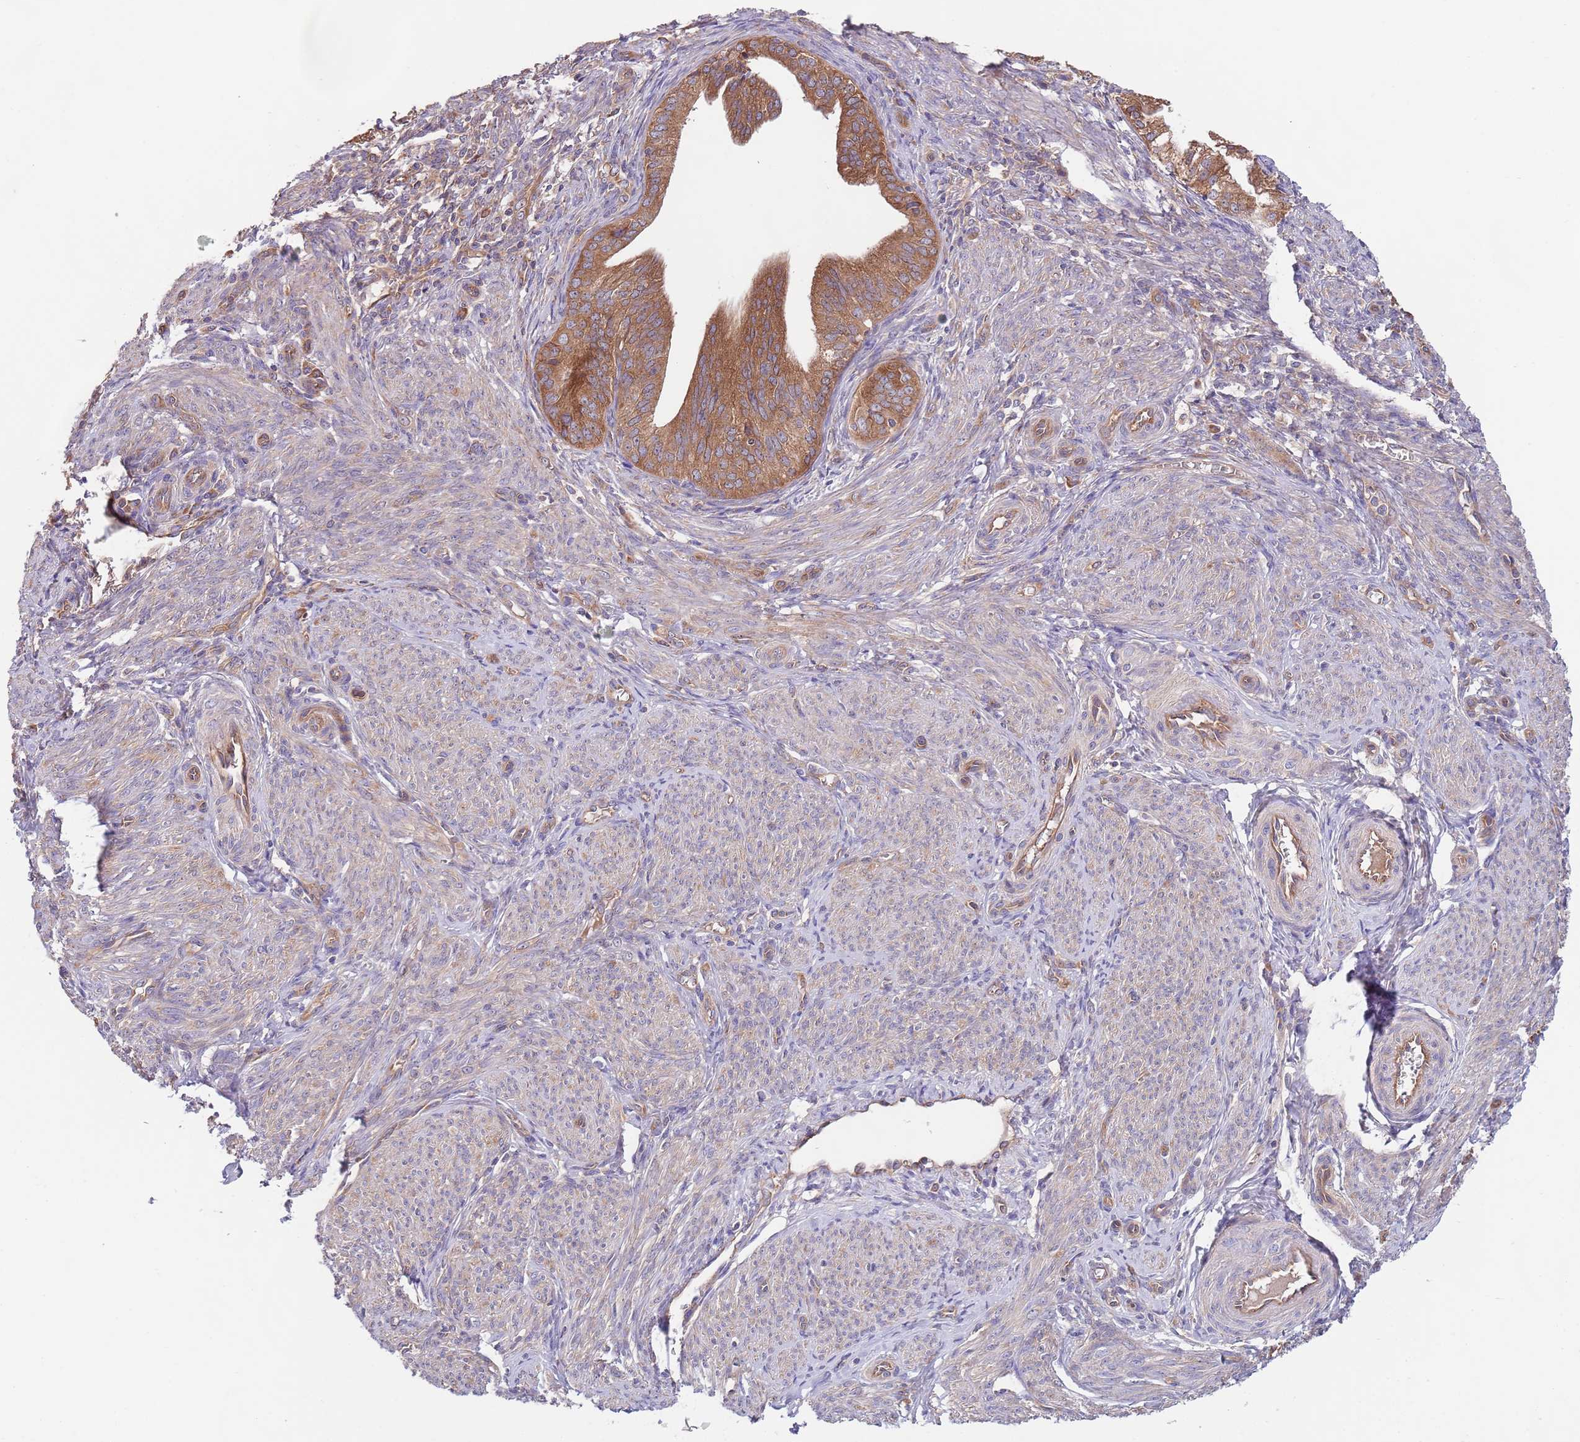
{"staining": {"intensity": "moderate", "quantity": ">75%", "location": "cytoplasmic/membranous"}, "tissue": "endometrial cancer", "cell_type": "Tumor cells", "image_type": "cancer", "snomed": [{"axis": "morphology", "description": "Adenocarcinoma, NOS"}, {"axis": "topography", "description": "Endometrium"}], "caption": "Human endometrial cancer (adenocarcinoma) stained with a brown dye demonstrates moderate cytoplasmic/membranous positive positivity in approximately >75% of tumor cells.", "gene": "EIF3F", "patient": {"sex": "female", "age": 50}}